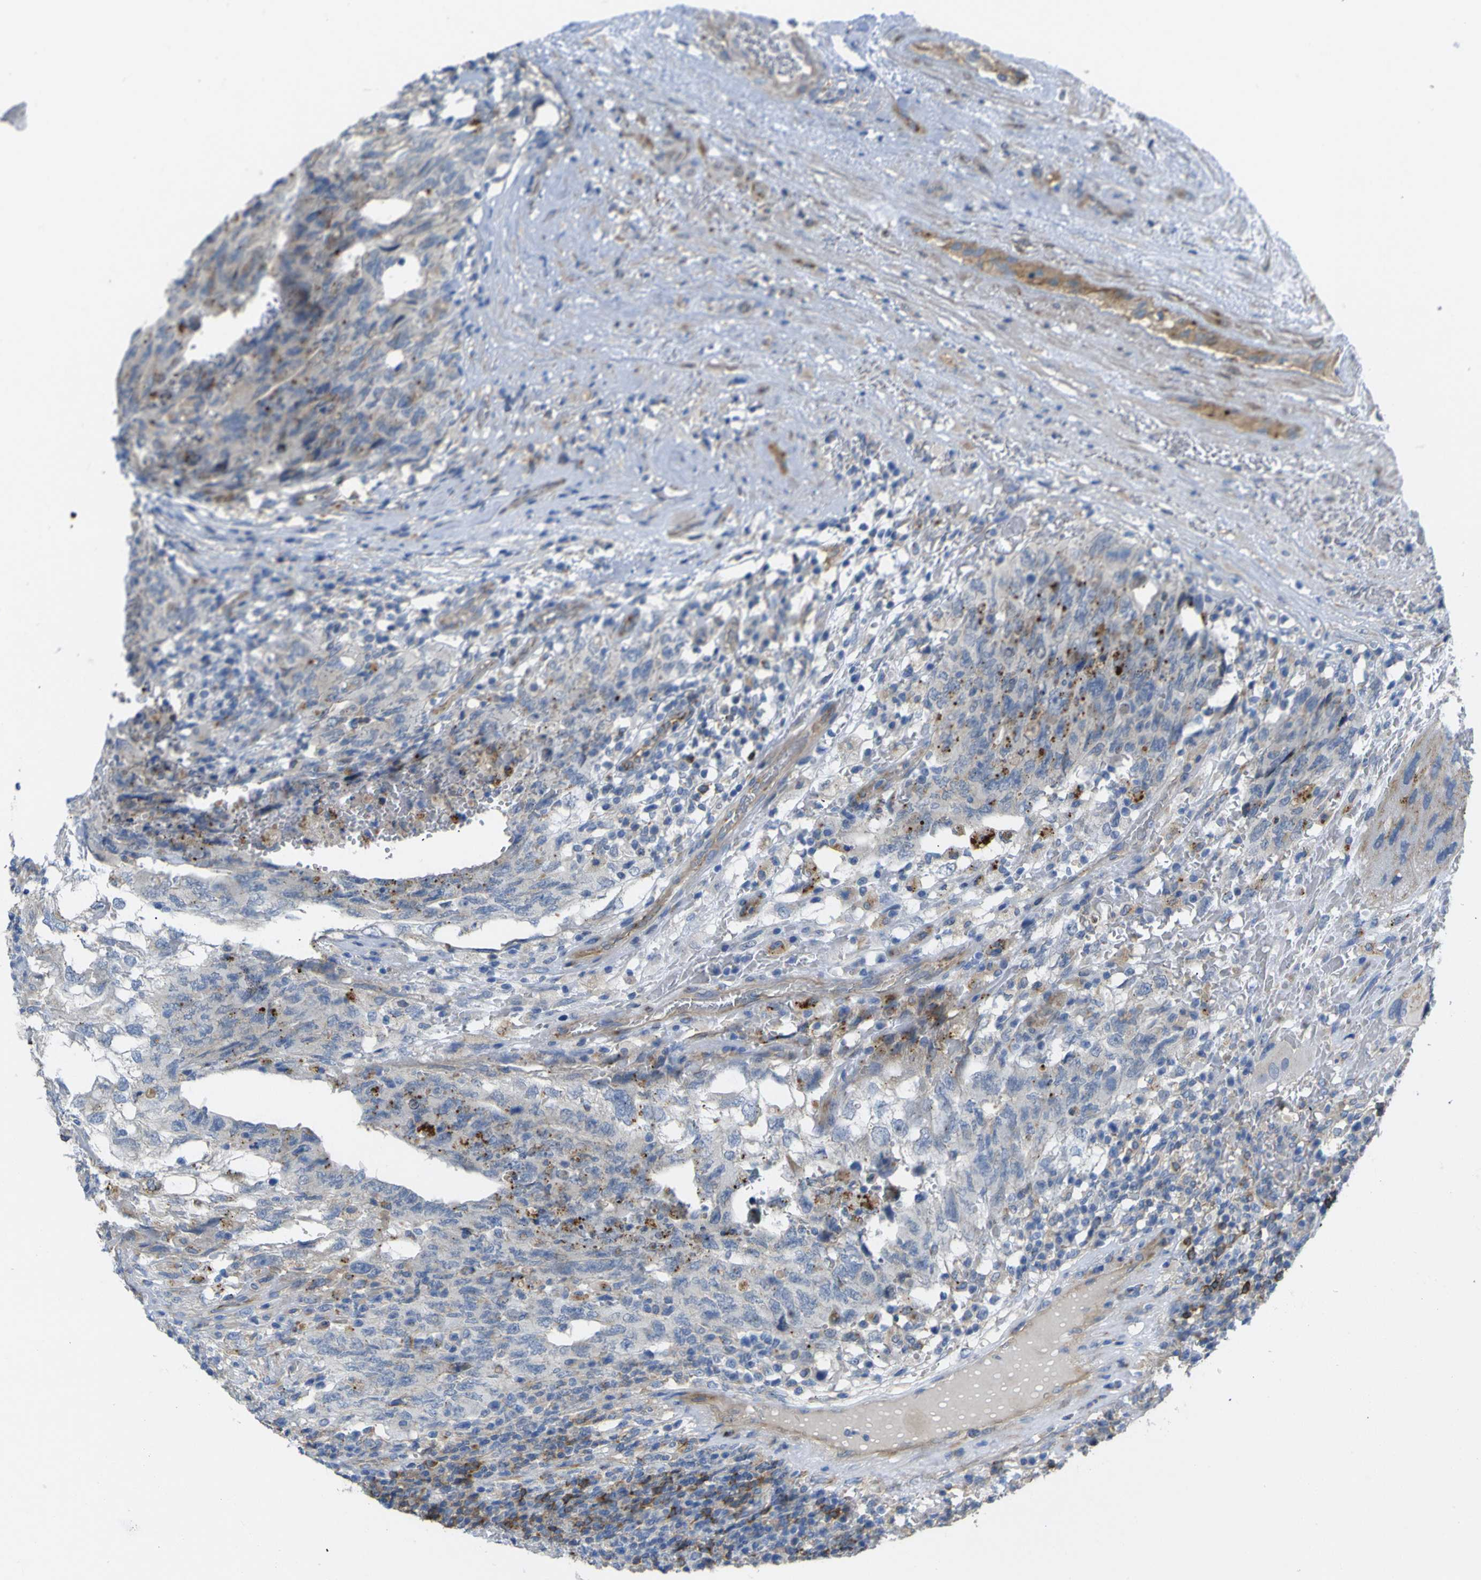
{"staining": {"intensity": "negative", "quantity": "none", "location": "none"}, "tissue": "testis cancer", "cell_type": "Tumor cells", "image_type": "cancer", "snomed": [{"axis": "morphology", "description": "Carcinoma, Embryonal, NOS"}, {"axis": "topography", "description": "Testis"}], "caption": "This is a histopathology image of immunohistochemistry (IHC) staining of testis embryonal carcinoma, which shows no staining in tumor cells. (Brightfield microscopy of DAB IHC at high magnification).", "gene": "SYPL1", "patient": {"sex": "male", "age": 26}}